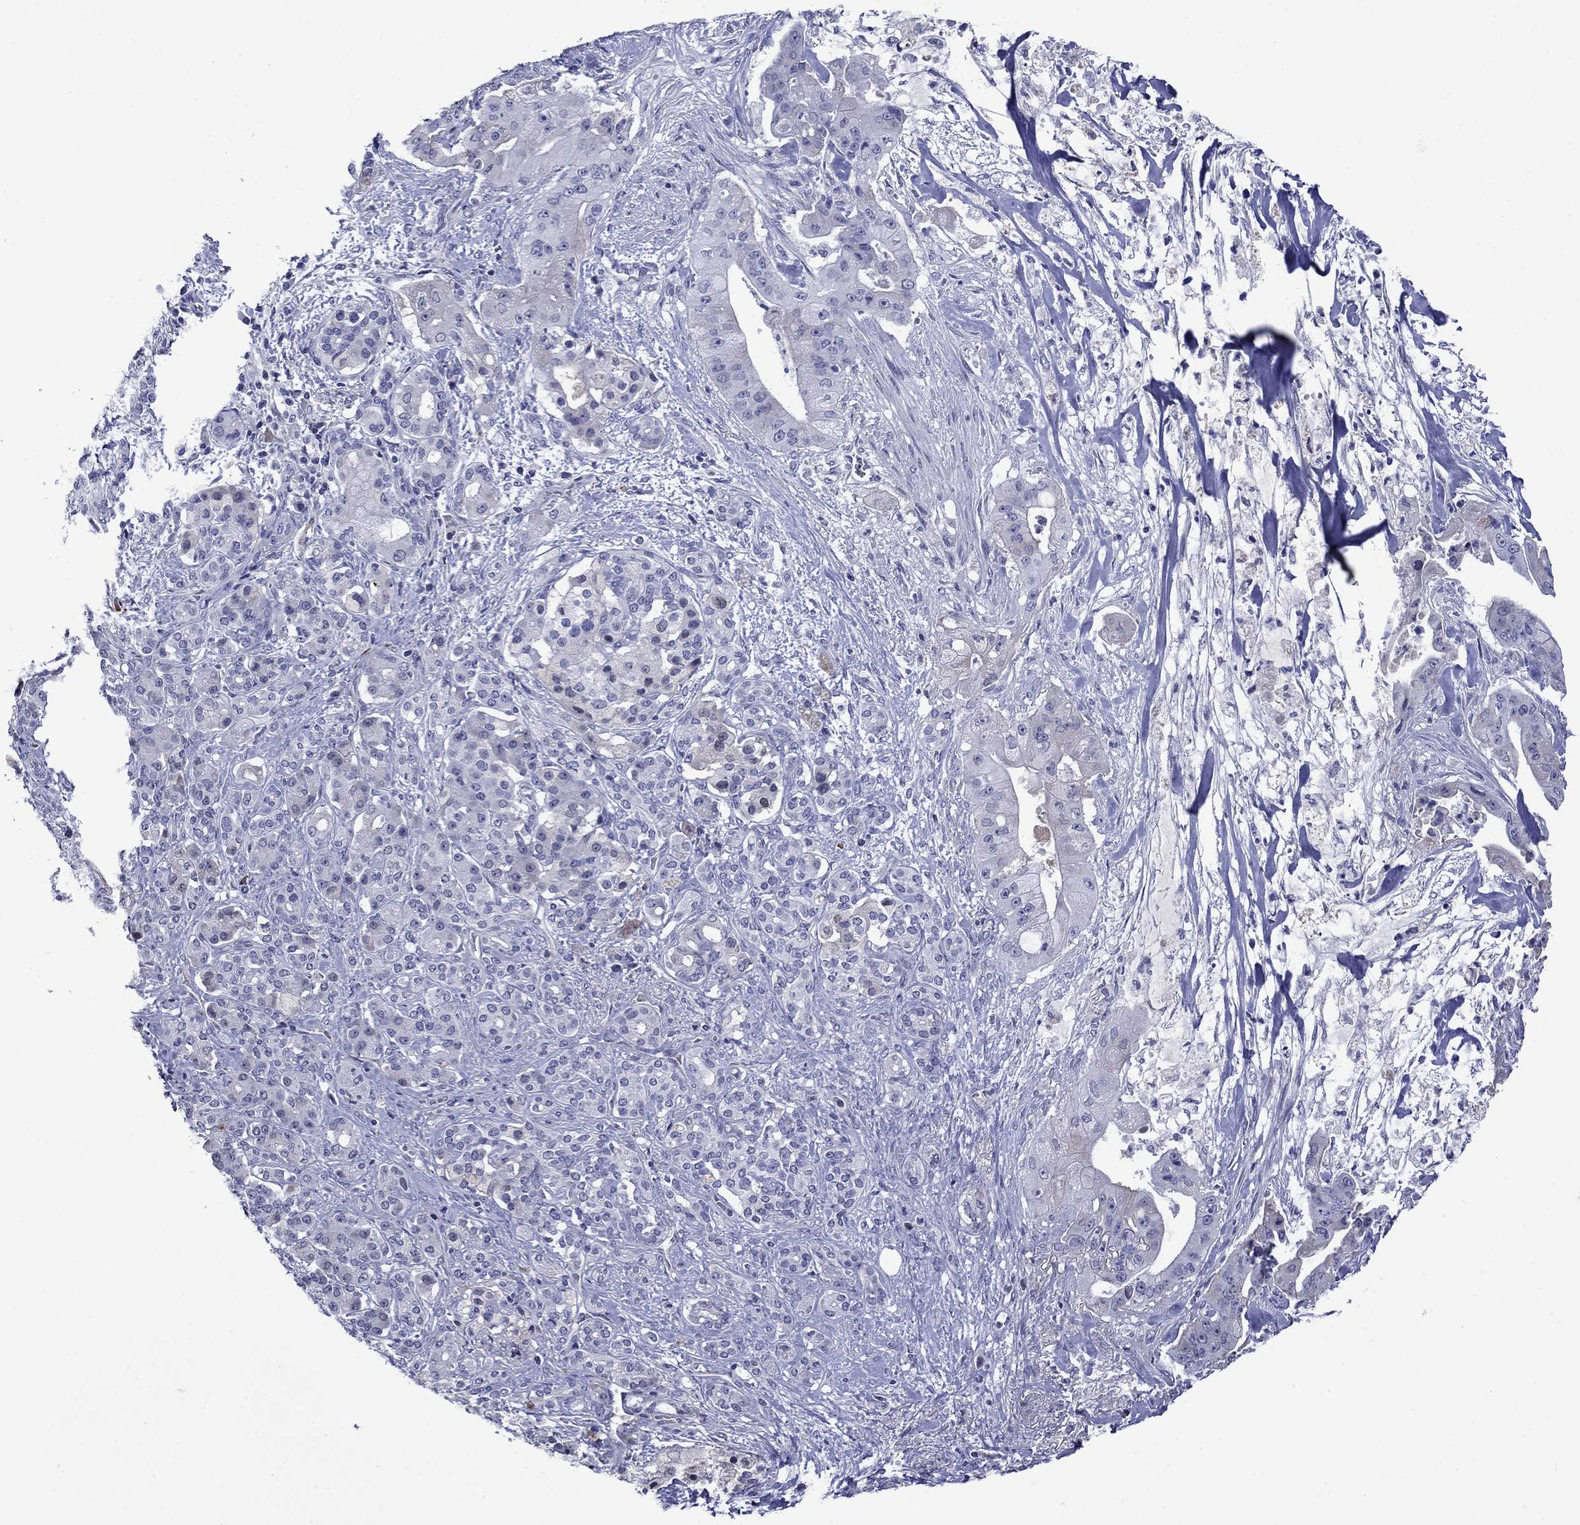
{"staining": {"intensity": "negative", "quantity": "none", "location": "none"}, "tissue": "pancreatic cancer", "cell_type": "Tumor cells", "image_type": "cancer", "snomed": [{"axis": "morphology", "description": "Normal tissue, NOS"}, {"axis": "morphology", "description": "Inflammation, NOS"}, {"axis": "morphology", "description": "Adenocarcinoma, NOS"}, {"axis": "topography", "description": "Pancreas"}], "caption": "A high-resolution micrograph shows IHC staining of adenocarcinoma (pancreatic), which displays no significant positivity in tumor cells.", "gene": "APOA2", "patient": {"sex": "male", "age": 57}}